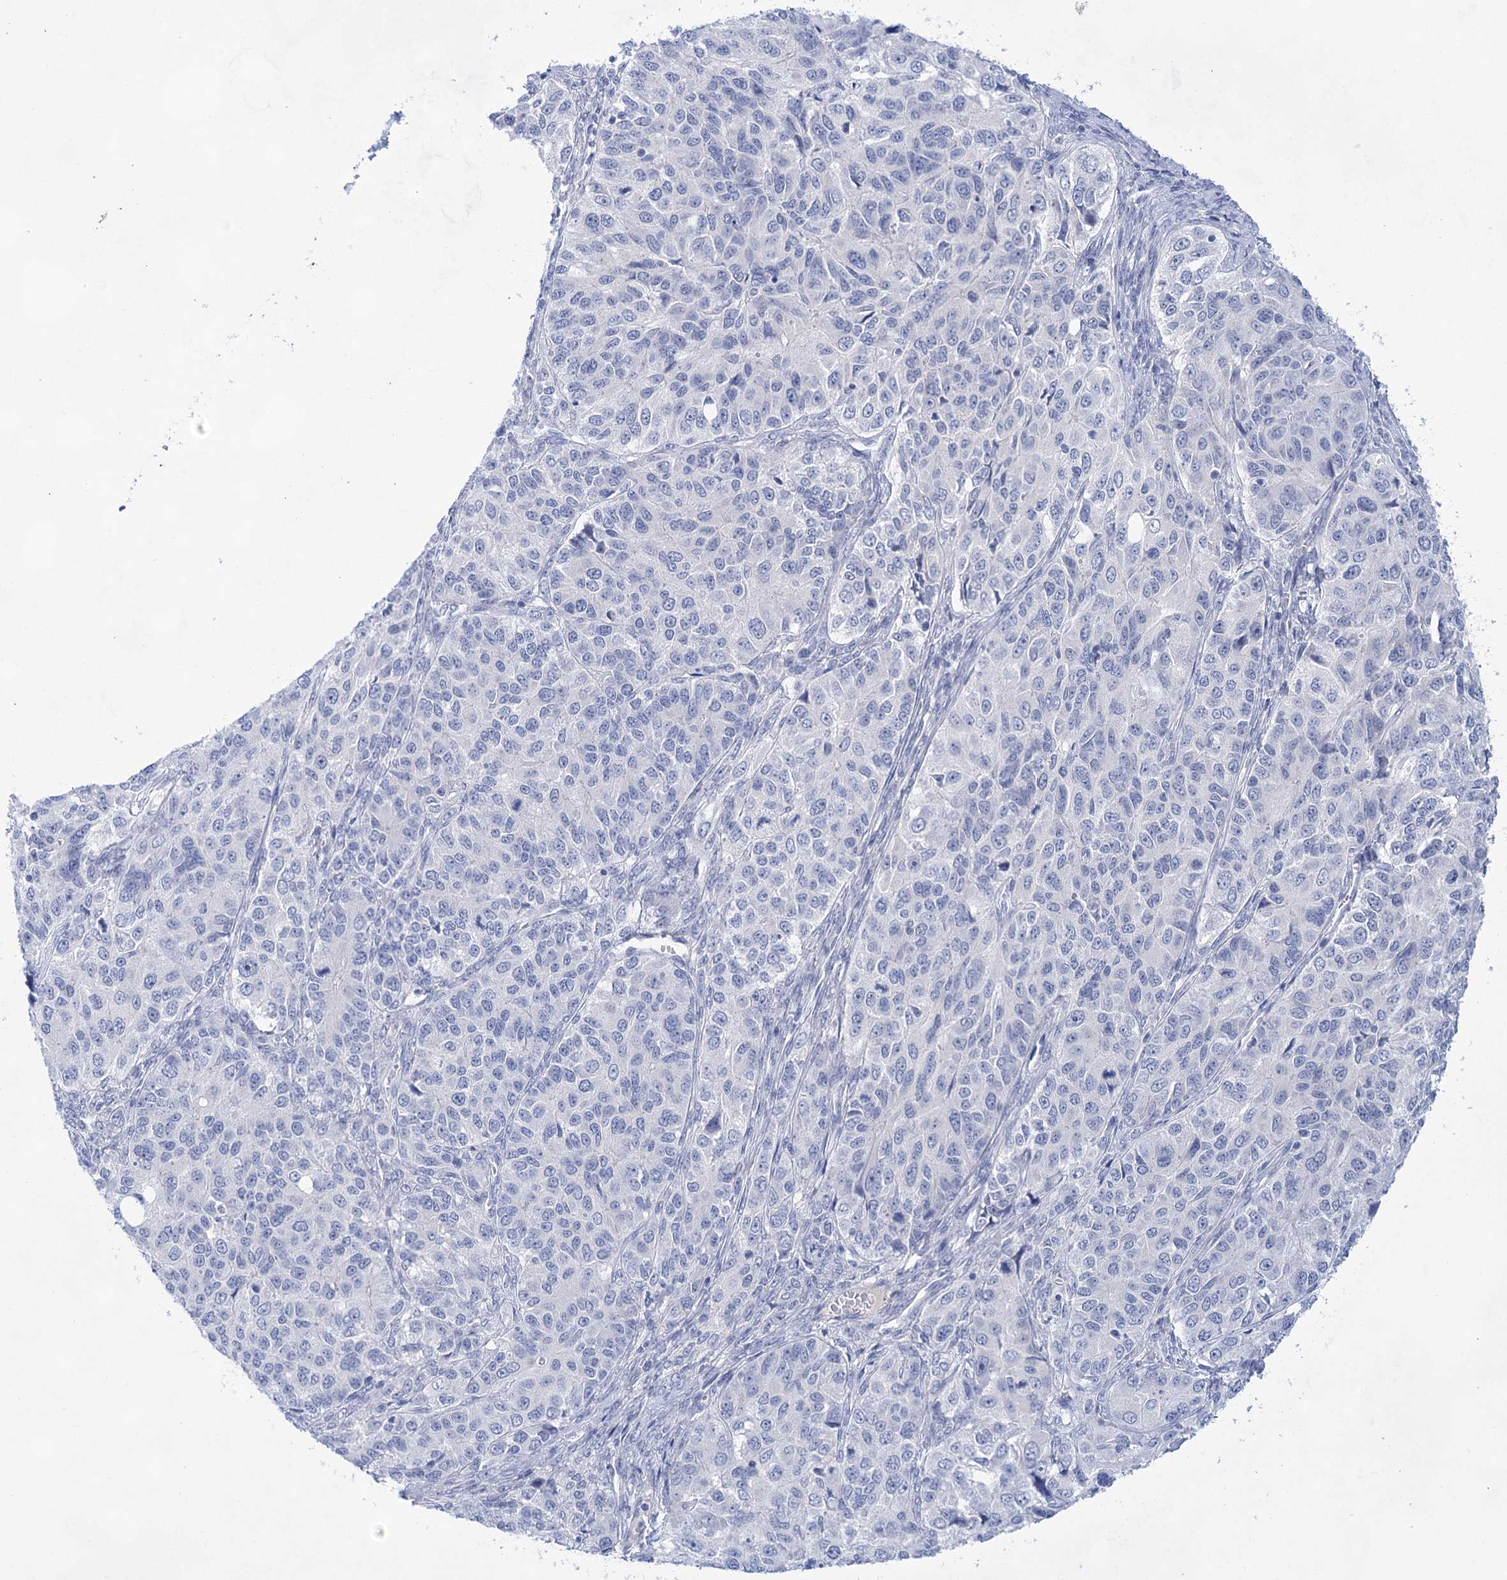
{"staining": {"intensity": "negative", "quantity": "none", "location": "none"}, "tissue": "ovarian cancer", "cell_type": "Tumor cells", "image_type": "cancer", "snomed": [{"axis": "morphology", "description": "Carcinoma, endometroid"}, {"axis": "topography", "description": "Ovary"}], "caption": "IHC micrograph of neoplastic tissue: human ovarian cancer stained with DAB (3,3'-diaminobenzidine) reveals no significant protein positivity in tumor cells.", "gene": "LALBA", "patient": {"sex": "female", "age": 51}}